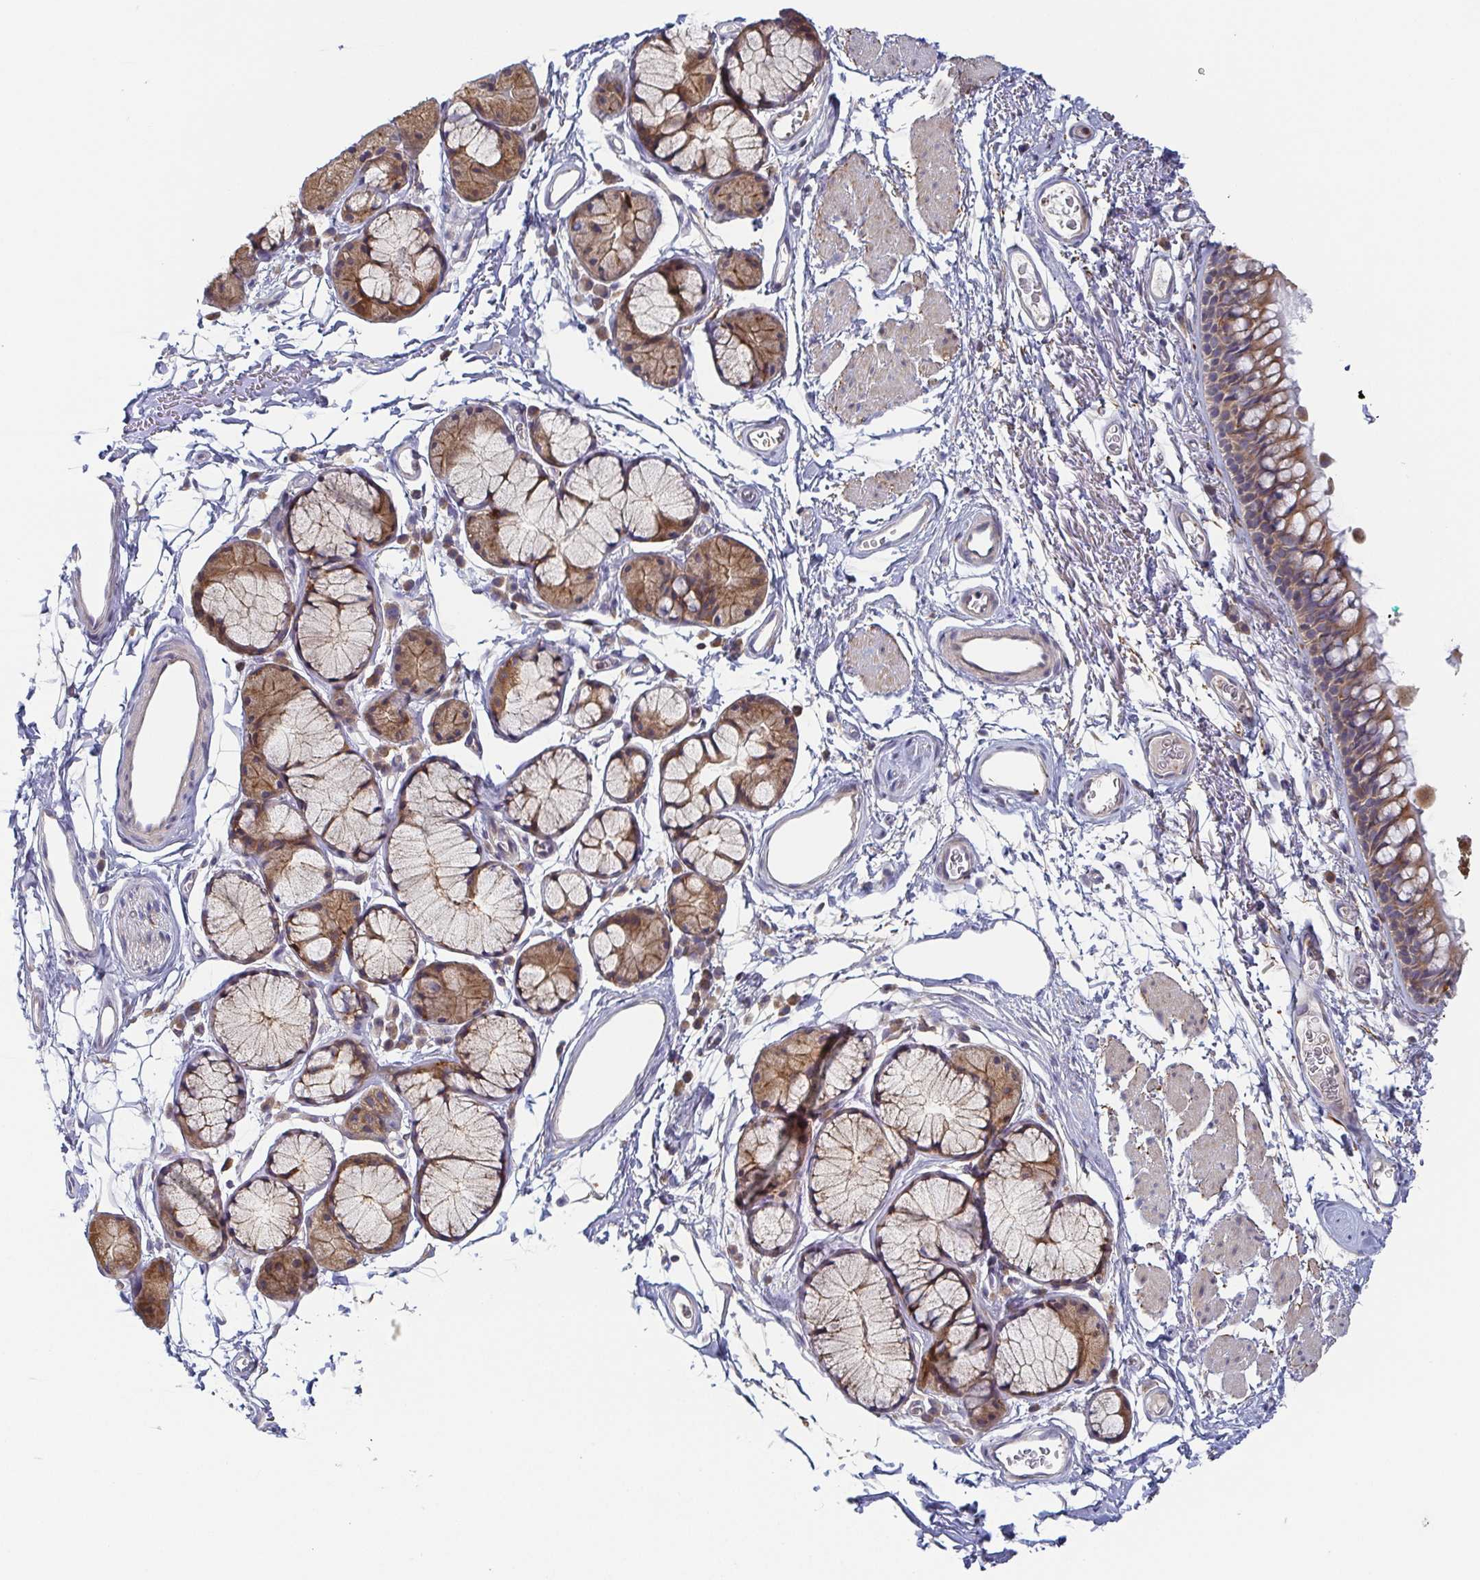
{"staining": {"intensity": "moderate", "quantity": ">75%", "location": "cytoplasmic/membranous"}, "tissue": "bronchus", "cell_type": "Respiratory epithelial cells", "image_type": "normal", "snomed": [{"axis": "morphology", "description": "Normal tissue, NOS"}, {"axis": "topography", "description": "Cartilage tissue"}, {"axis": "topography", "description": "Bronchus"}], "caption": "Bronchus stained with a brown dye shows moderate cytoplasmic/membranous positive expression in about >75% of respiratory epithelial cells.", "gene": "TUFT1", "patient": {"sex": "female", "age": 79}}